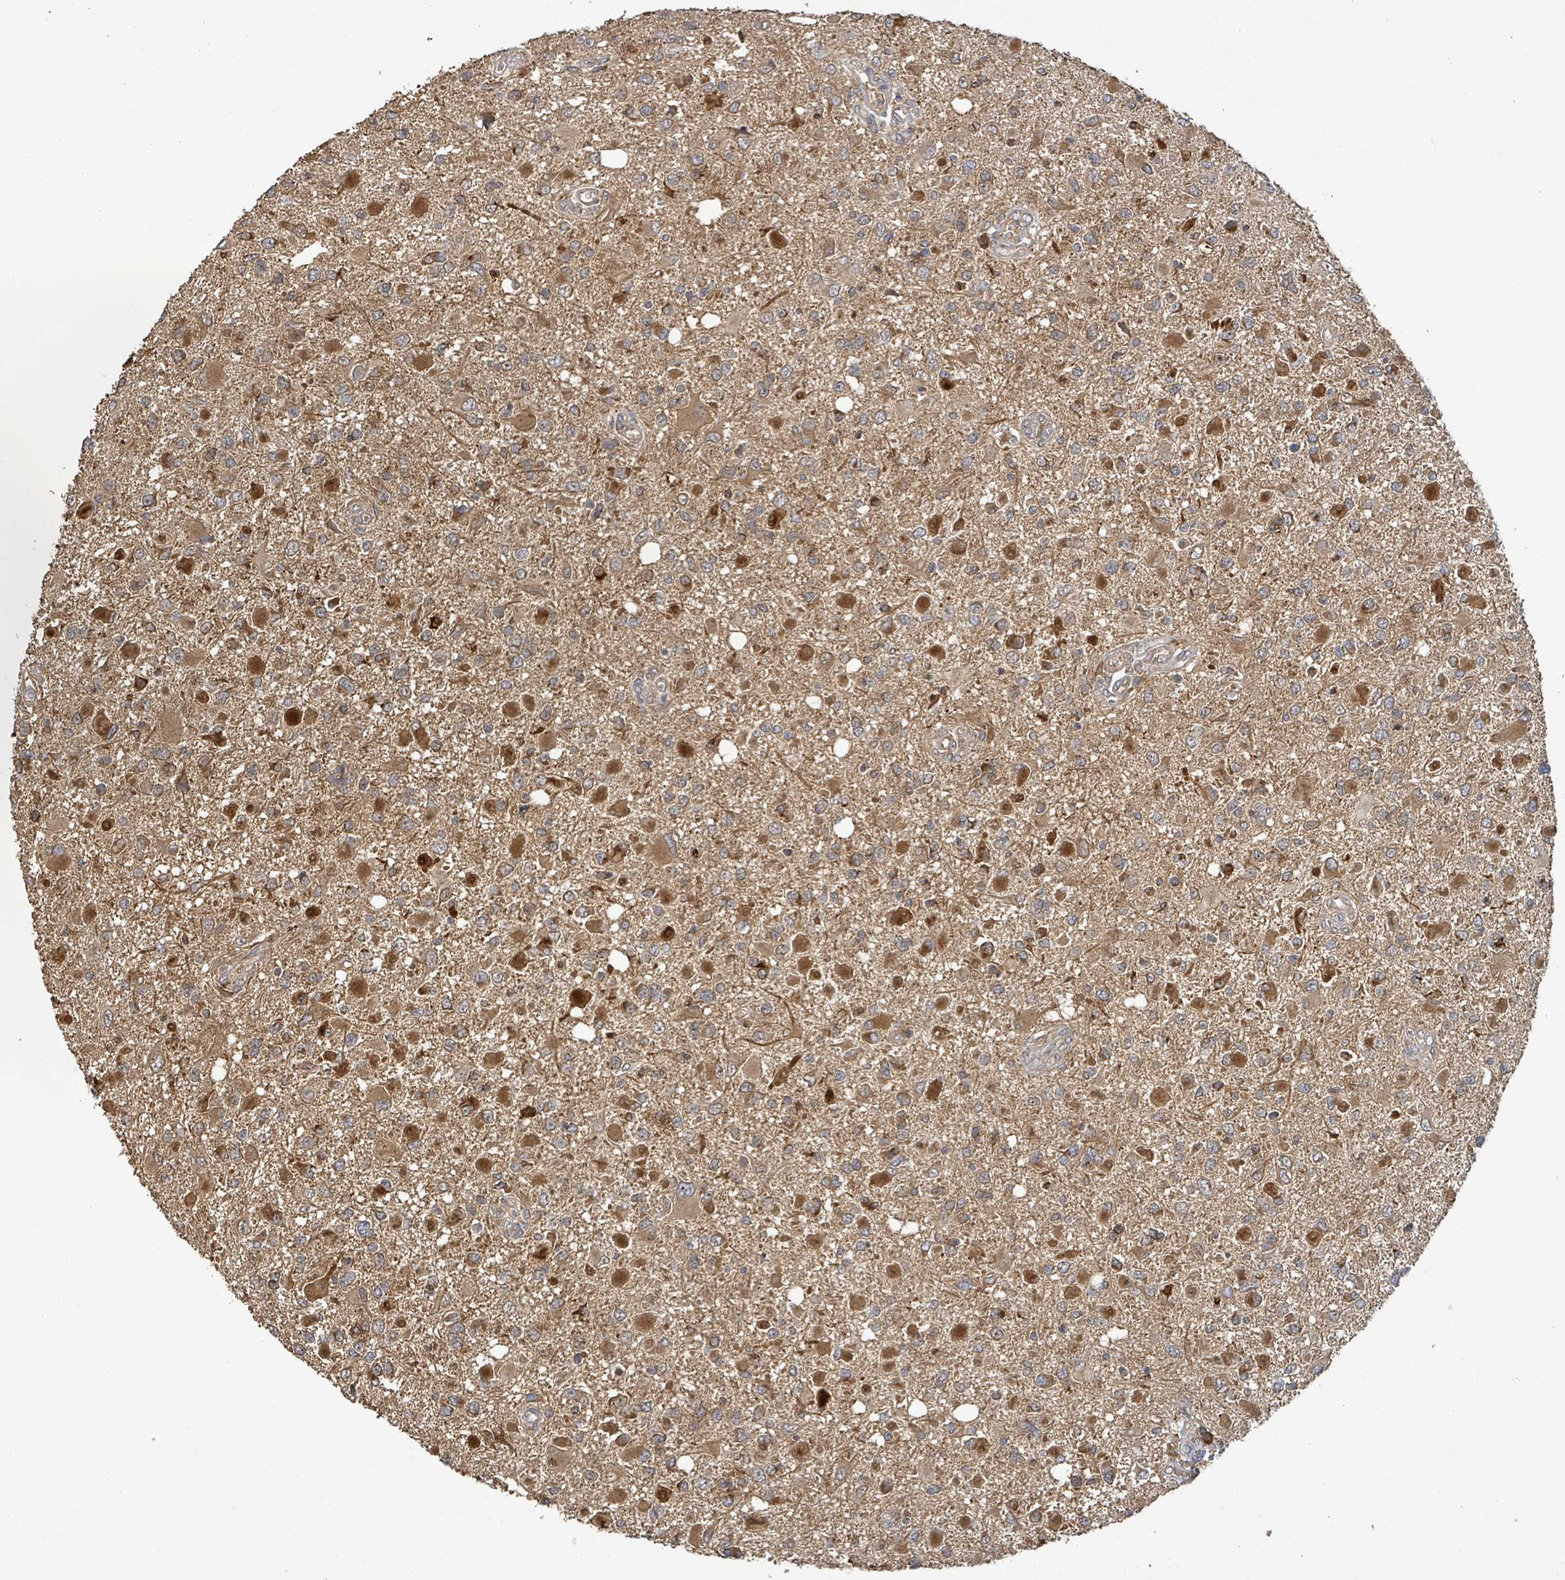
{"staining": {"intensity": "moderate", "quantity": "25%-75%", "location": "cytoplasmic/membranous"}, "tissue": "glioma", "cell_type": "Tumor cells", "image_type": "cancer", "snomed": [{"axis": "morphology", "description": "Glioma, malignant, High grade"}, {"axis": "topography", "description": "Brain"}], "caption": "Protein staining shows moderate cytoplasmic/membranous positivity in approximately 25%-75% of tumor cells in high-grade glioma (malignant).", "gene": "STARD4", "patient": {"sex": "male", "age": 53}}